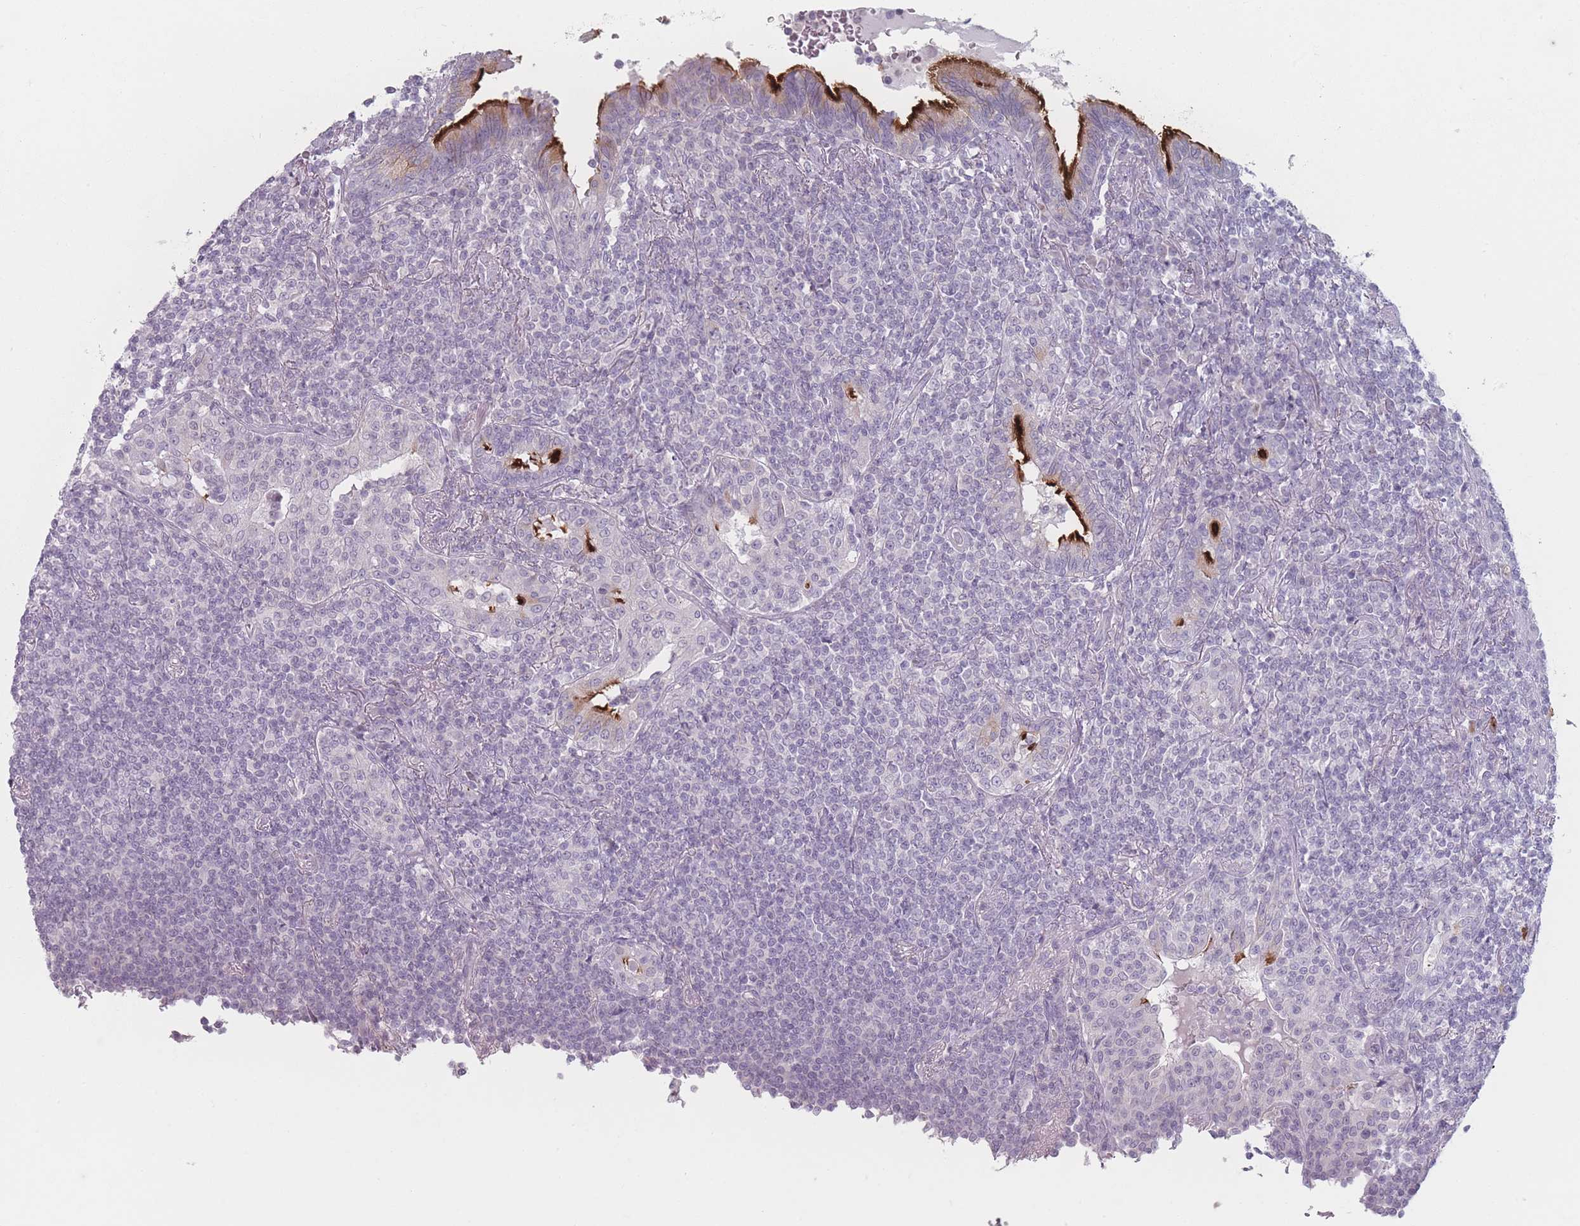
{"staining": {"intensity": "negative", "quantity": "none", "location": "none"}, "tissue": "lymphoma", "cell_type": "Tumor cells", "image_type": "cancer", "snomed": [{"axis": "morphology", "description": "Malignant lymphoma, non-Hodgkin's type, Low grade"}, {"axis": "topography", "description": "Lung"}], "caption": "Tumor cells are negative for protein expression in human malignant lymphoma, non-Hodgkin's type (low-grade).", "gene": "RNF4", "patient": {"sex": "female", "age": 71}}